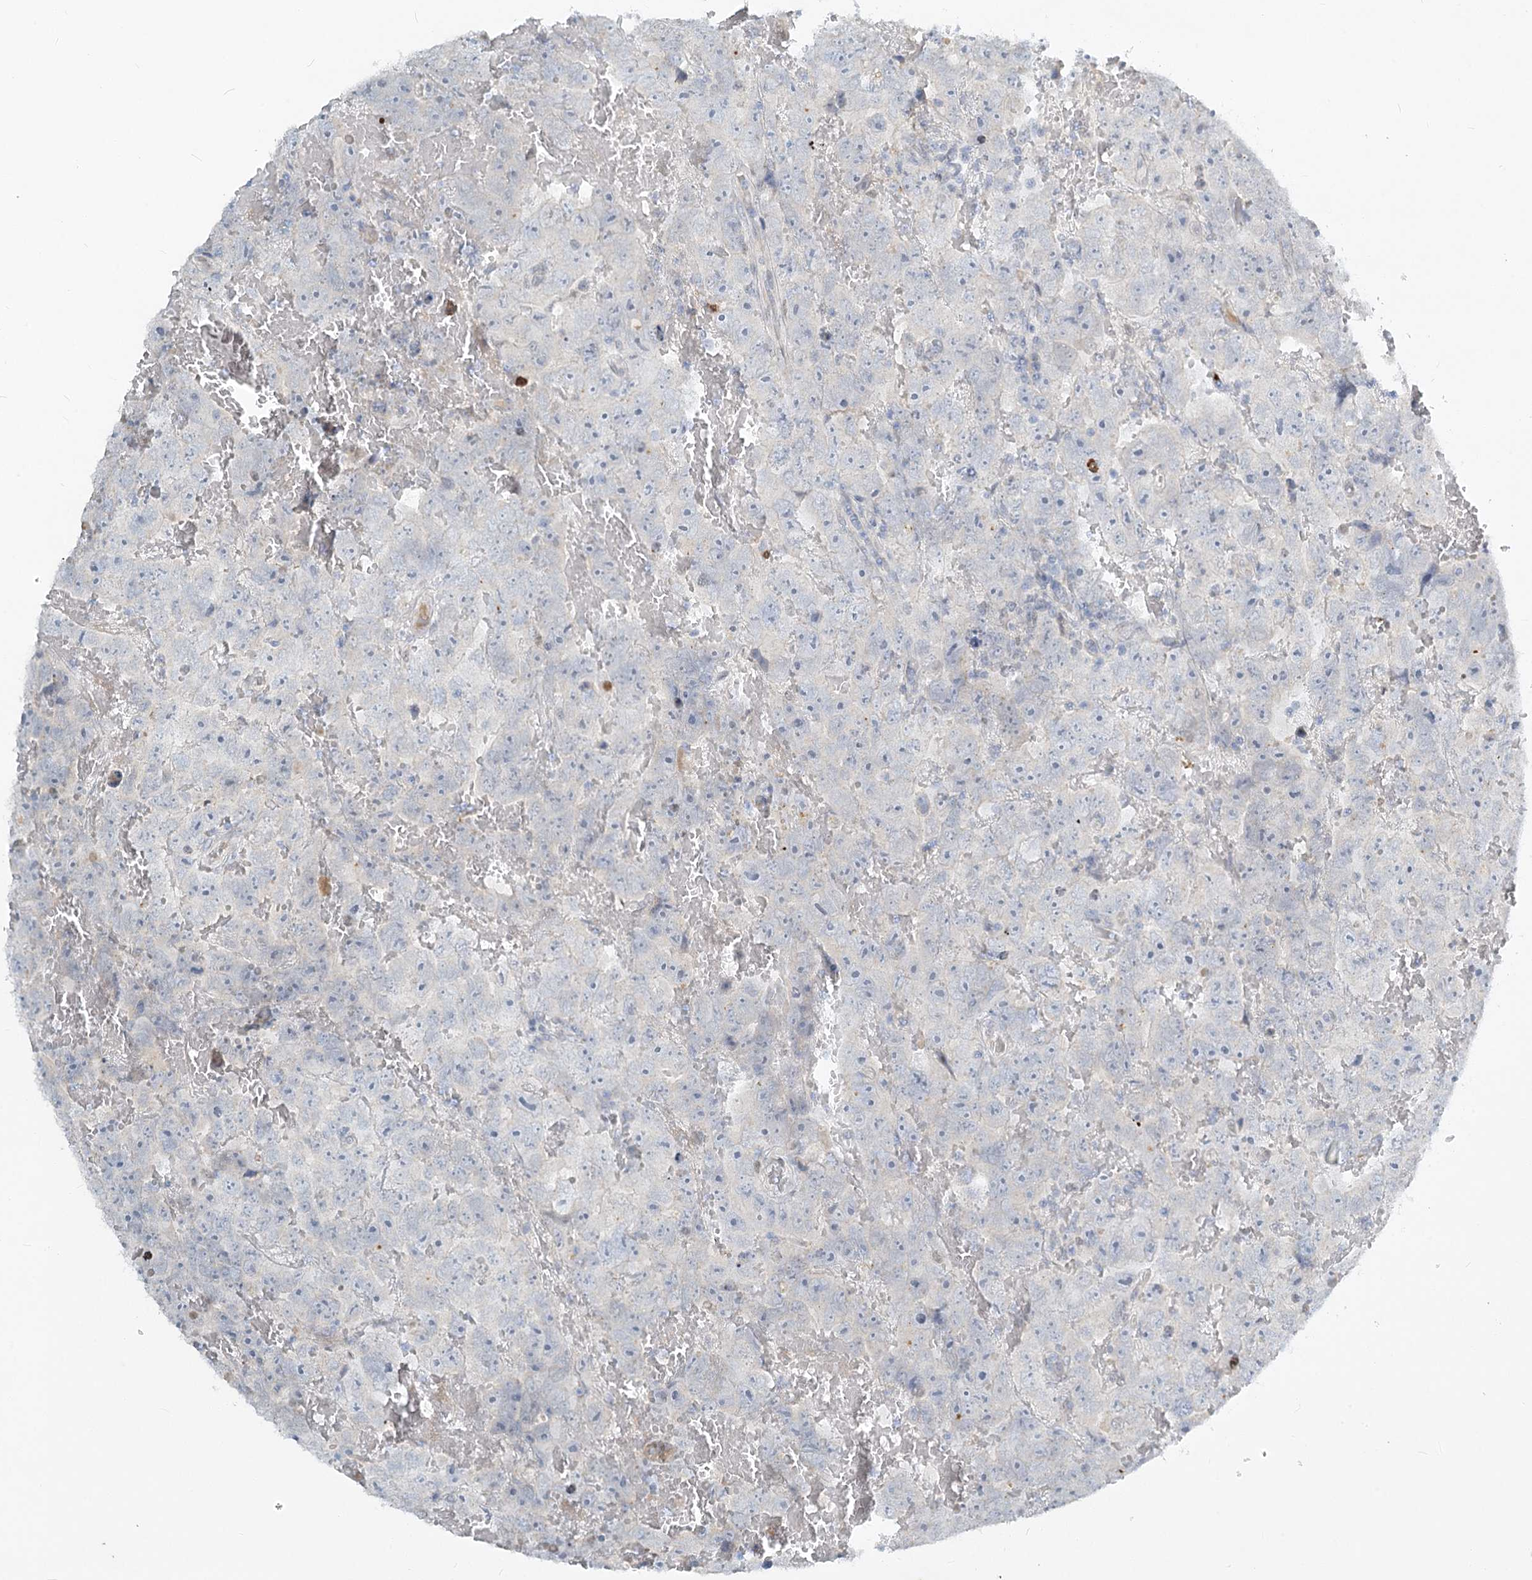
{"staining": {"intensity": "negative", "quantity": "none", "location": "none"}, "tissue": "testis cancer", "cell_type": "Tumor cells", "image_type": "cancer", "snomed": [{"axis": "morphology", "description": "Carcinoma, Embryonal, NOS"}, {"axis": "topography", "description": "Testis"}], "caption": "Immunohistochemistry micrograph of human testis cancer (embryonal carcinoma) stained for a protein (brown), which exhibits no positivity in tumor cells. Nuclei are stained in blue.", "gene": "ABITRAM", "patient": {"sex": "male", "age": 45}}